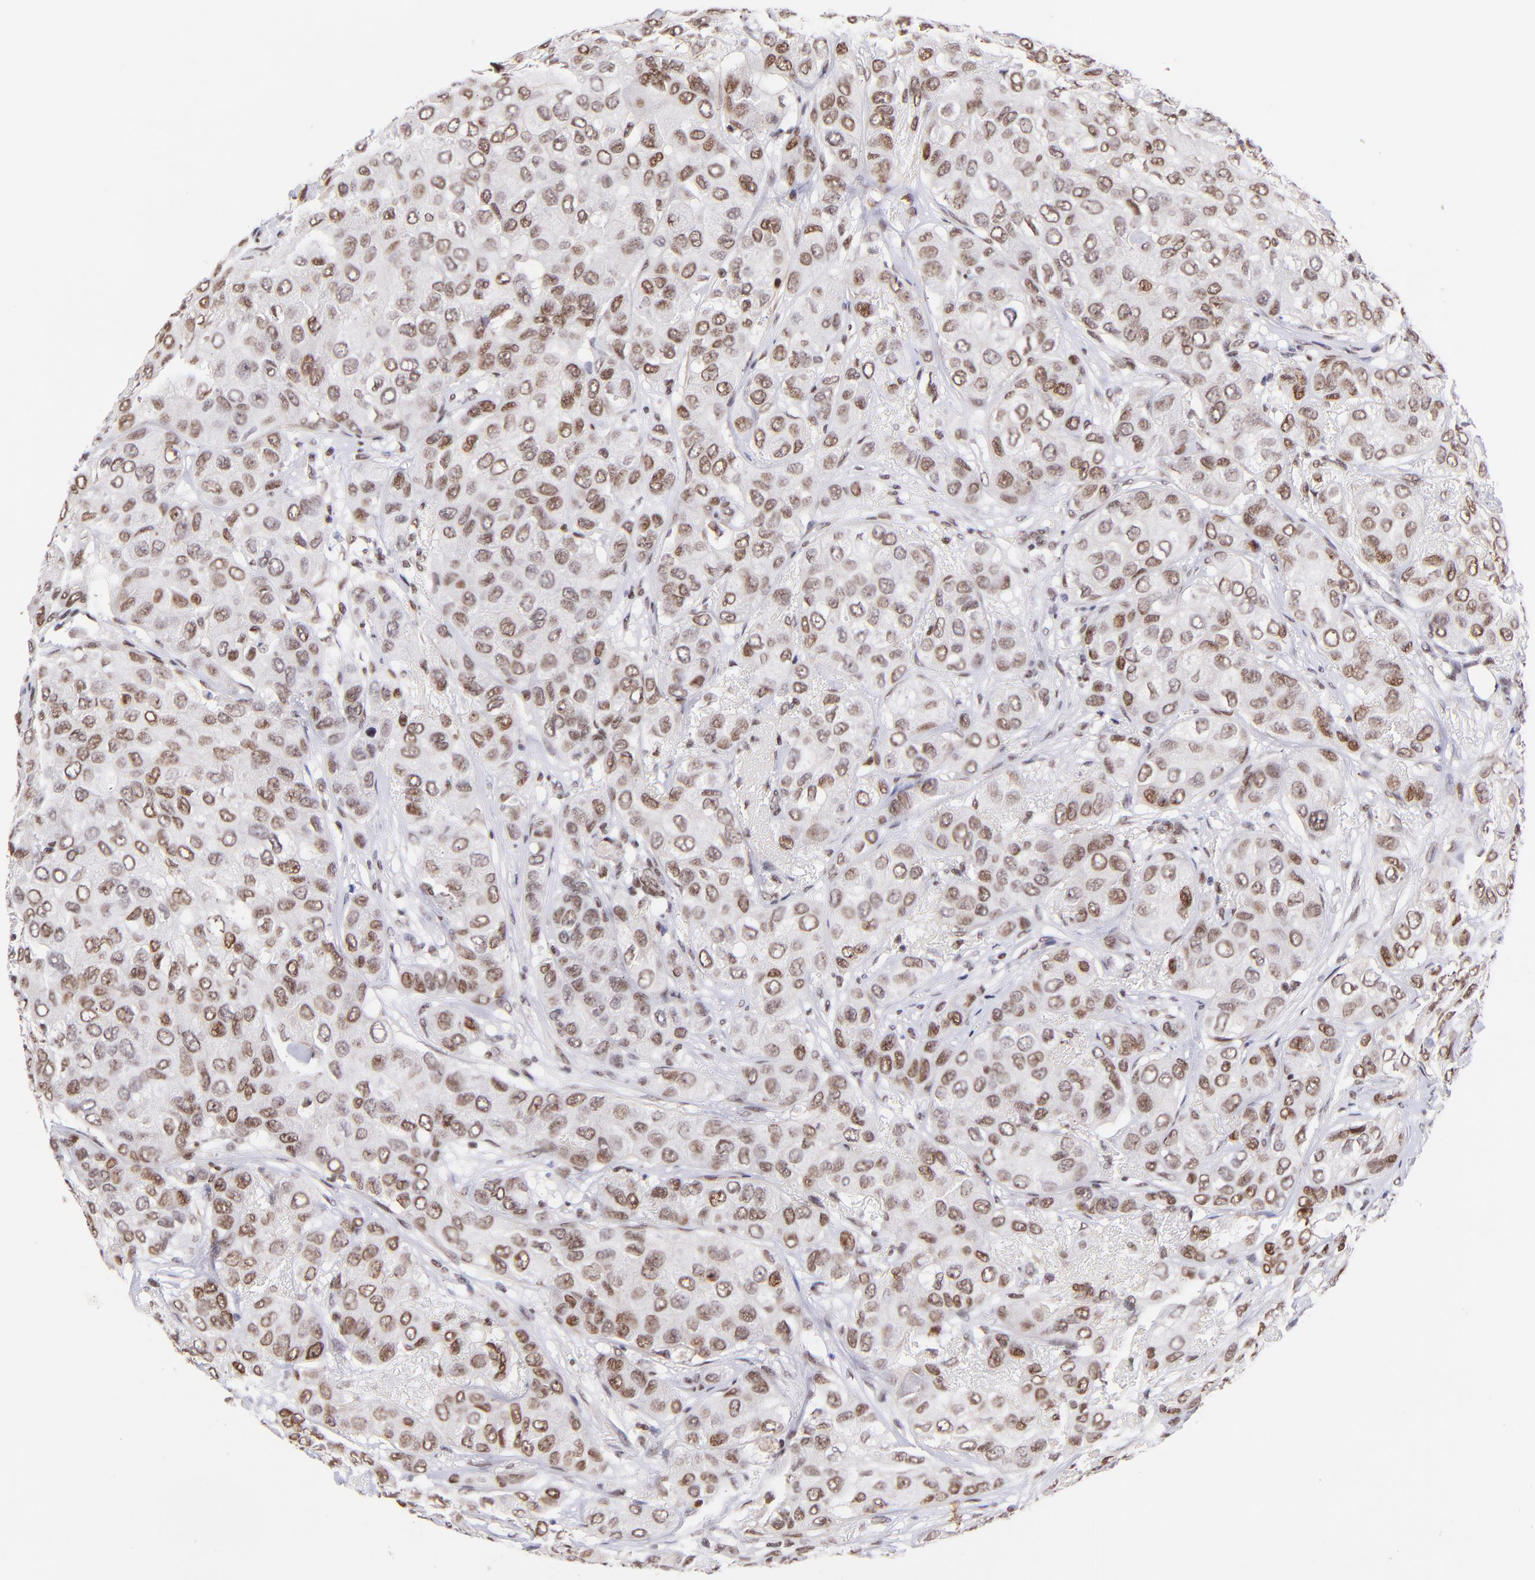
{"staining": {"intensity": "moderate", "quantity": ">75%", "location": "nuclear"}, "tissue": "breast cancer", "cell_type": "Tumor cells", "image_type": "cancer", "snomed": [{"axis": "morphology", "description": "Duct carcinoma"}, {"axis": "topography", "description": "Breast"}], "caption": "The micrograph shows staining of breast cancer (infiltrating ductal carcinoma), revealing moderate nuclear protein positivity (brown color) within tumor cells.", "gene": "MIDEAS", "patient": {"sex": "female", "age": 68}}